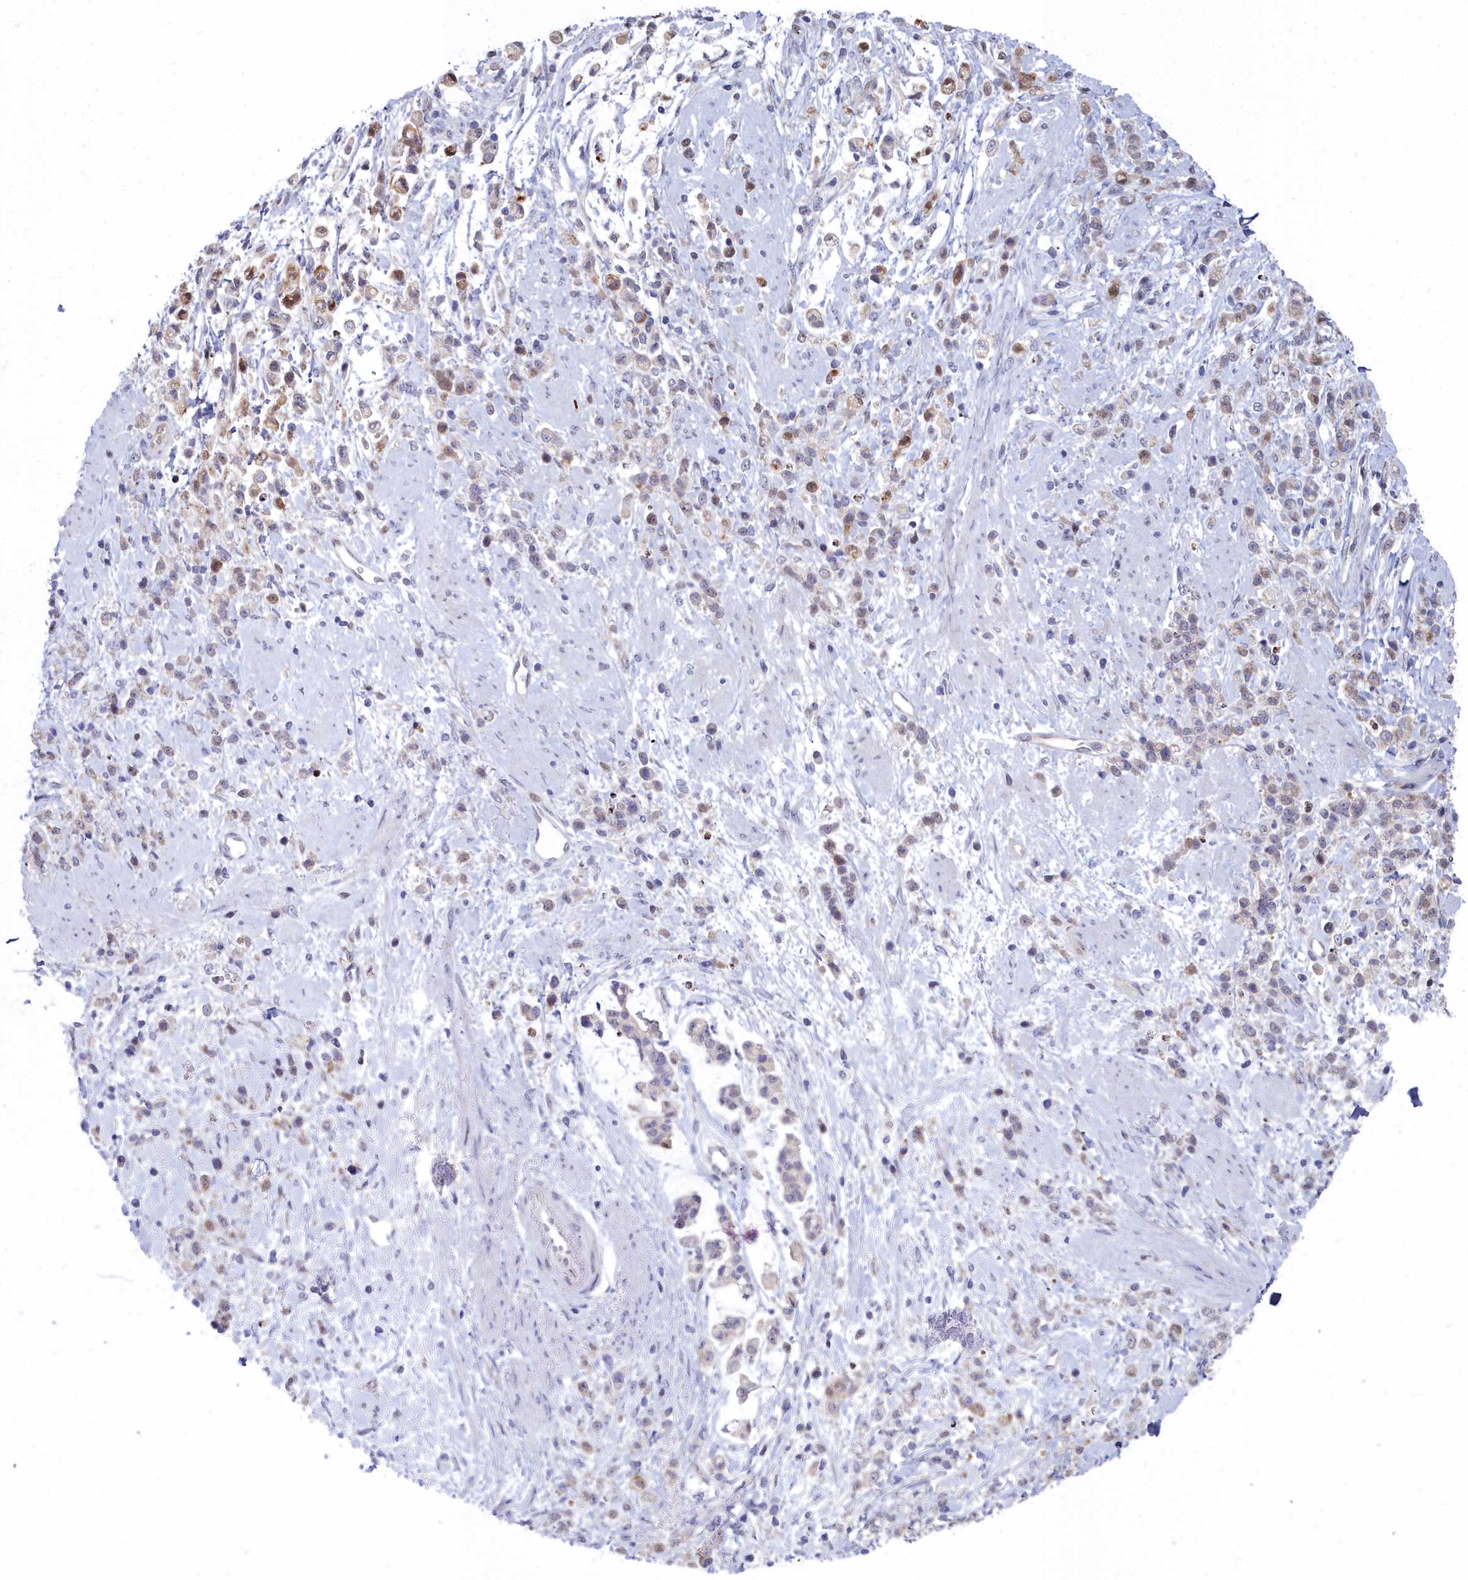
{"staining": {"intensity": "moderate", "quantity": "<25%", "location": "cytoplasmic/membranous,nuclear"}, "tissue": "stomach cancer", "cell_type": "Tumor cells", "image_type": "cancer", "snomed": [{"axis": "morphology", "description": "Adenocarcinoma, NOS"}, {"axis": "topography", "description": "Stomach"}], "caption": "Brown immunohistochemical staining in stomach cancer shows moderate cytoplasmic/membranous and nuclear expression in about <25% of tumor cells. (DAB (3,3'-diaminobenzidine) IHC with brightfield microscopy, high magnification).", "gene": "RPS27A", "patient": {"sex": "female", "age": 60}}